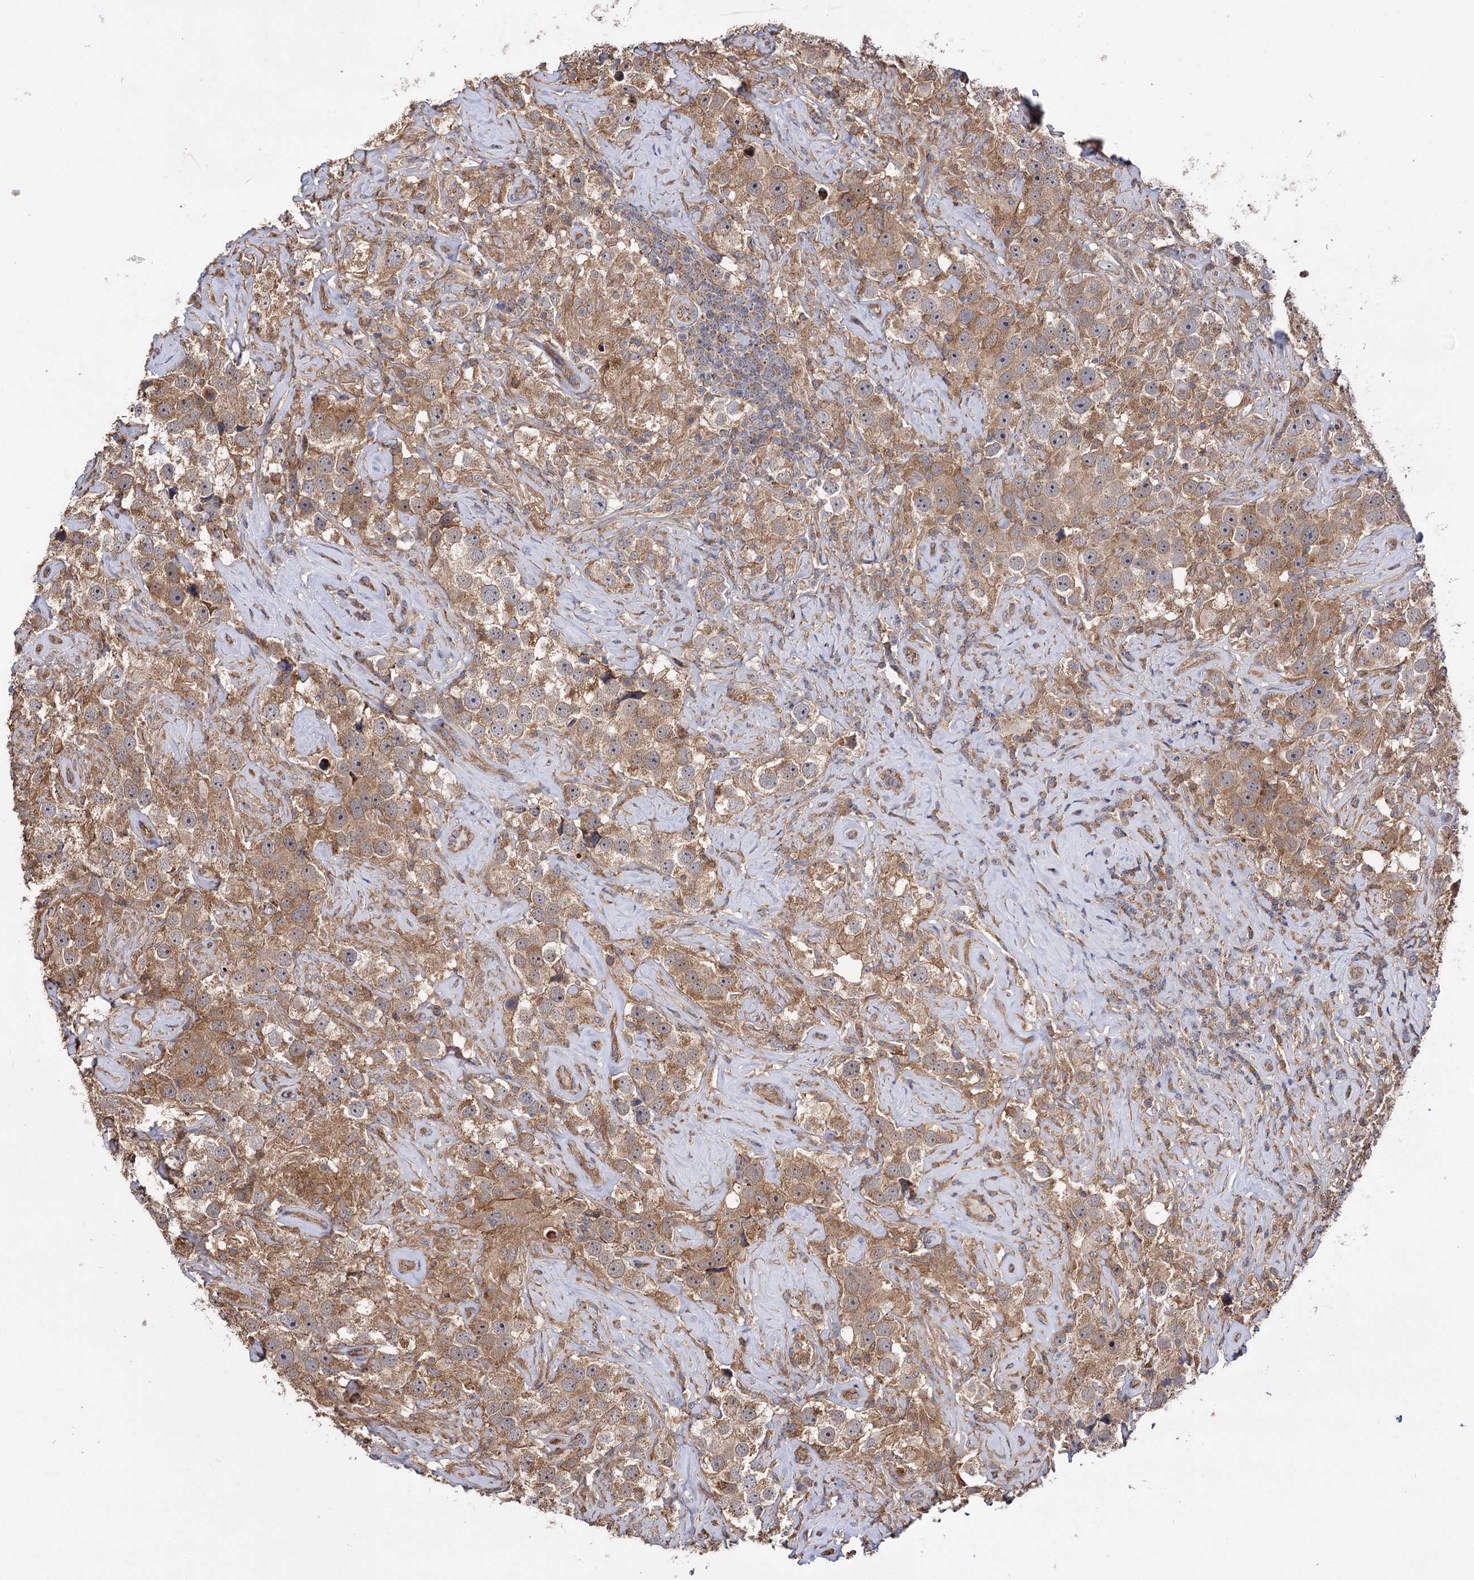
{"staining": {"intensity": "moderate", "quantity": ">75%", "location": "cytoplasmic/membranous"}, "tissue": "testis cancer", "cell_type": "Tumor cells", "image_type": "cancer", "snomed": [{"axis": "morphology", "description": "Seminoma, NOS"}, {"axis": "topography", "description": "Testis"}], "caption": "A brown stain shows moderate cytoplasmic/membranous expression of a protein in testis cancer (seminoma) tumor cells.", "gene": "IDI1", "patient": {"sex": "male", "age": 49}}